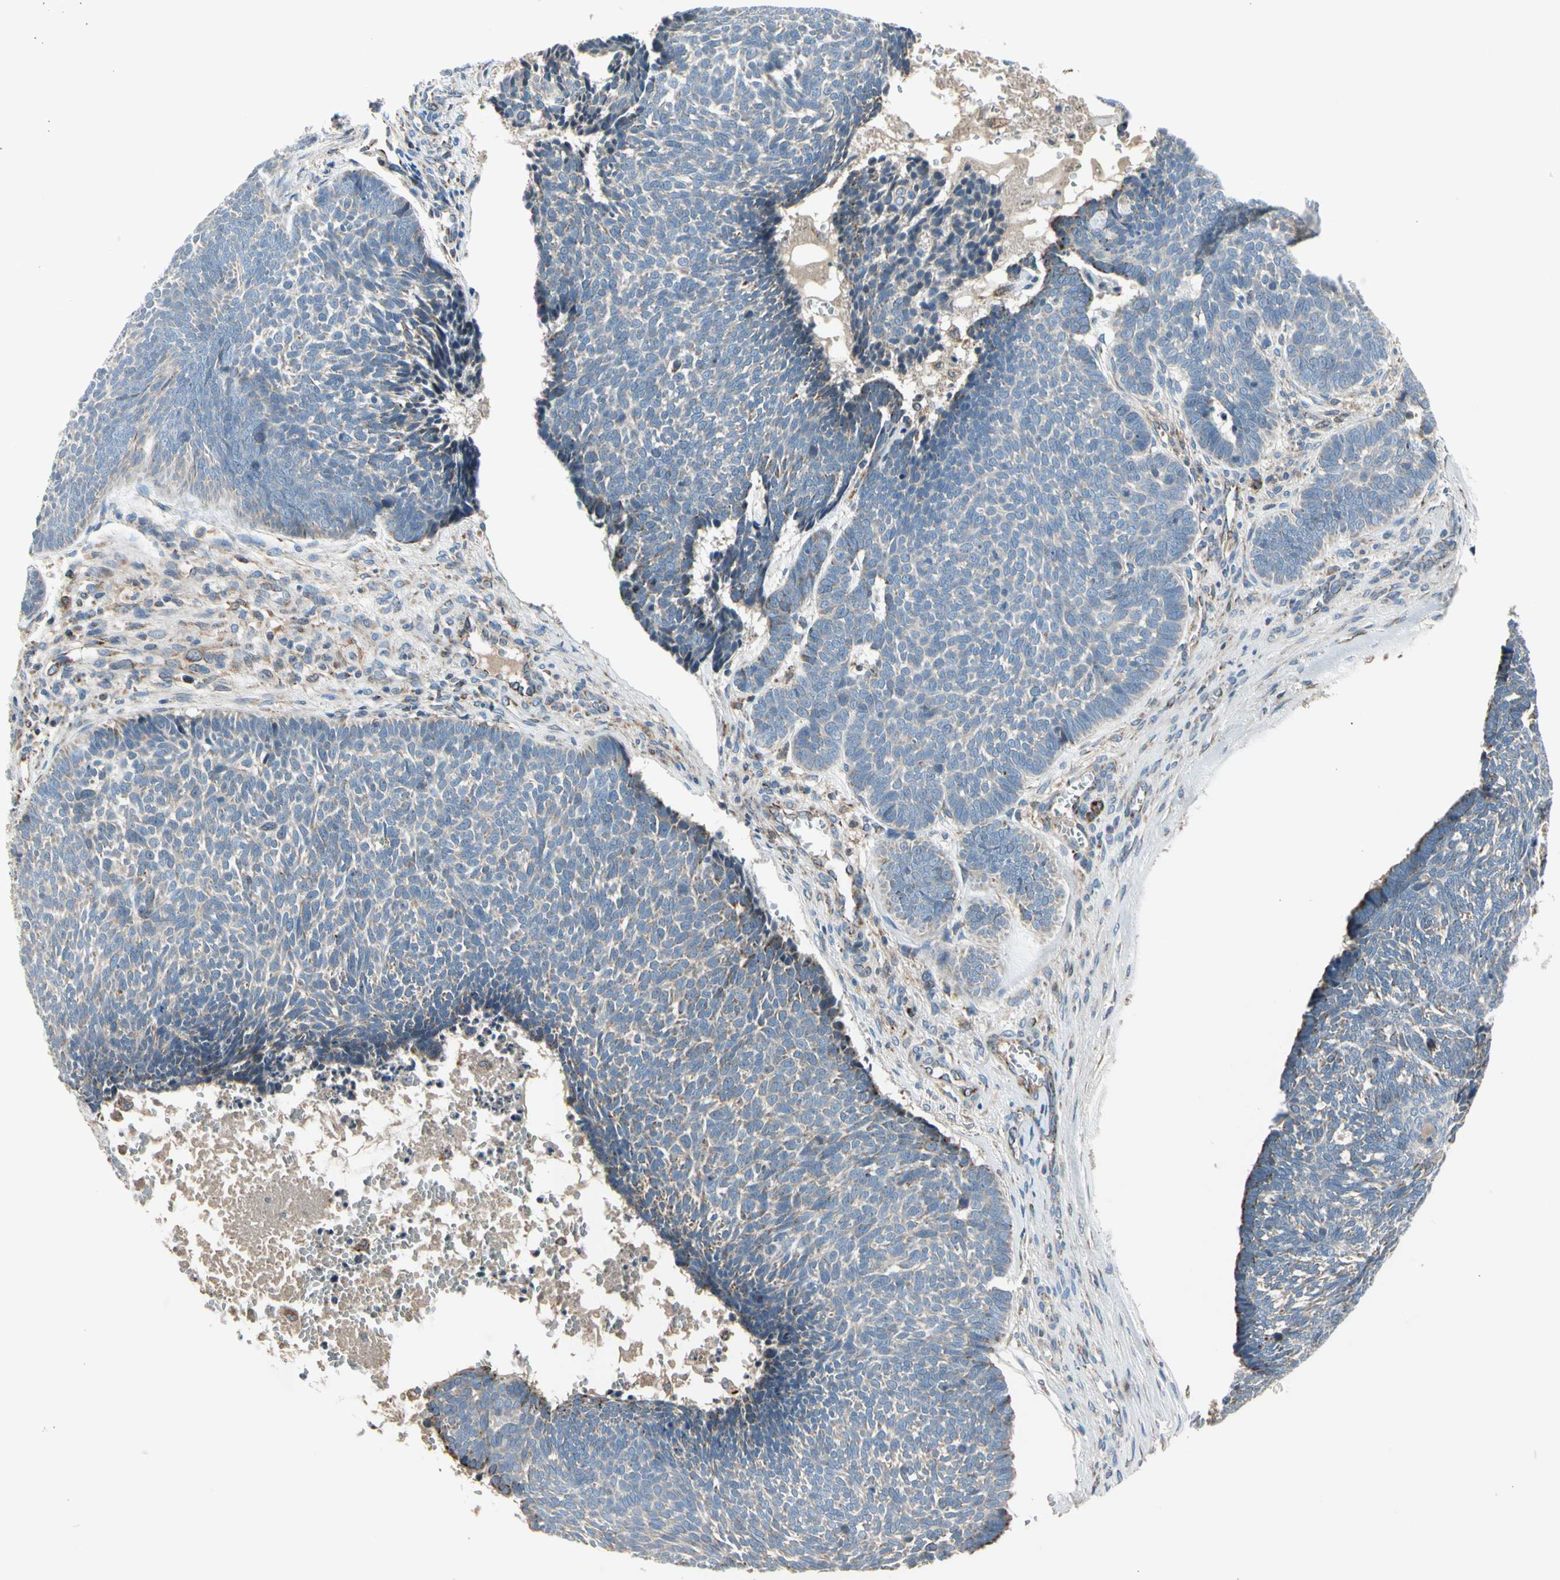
{"staining": {"intensity": "weak", "quantity": "25%-75%", "location": "cytoplasmic/membranous"}, "tissue": "skin cancer", "cell_type": "Tumor cells", "image_type": "cancer", "snomed": [{"axis": "morphology", "description": "Basal cell carcinoma"}, {"axis": "topography", "description": "Skin"}], "caption": "Immunohistochemical staining of human skin basal cell carcinoma reveals low levels of weak cytoplasmic/membranous protein staining in about 25%-75% of tumor cells.", "gene": "NPHP3", "patient": {"sex": "male", "age": 84}}